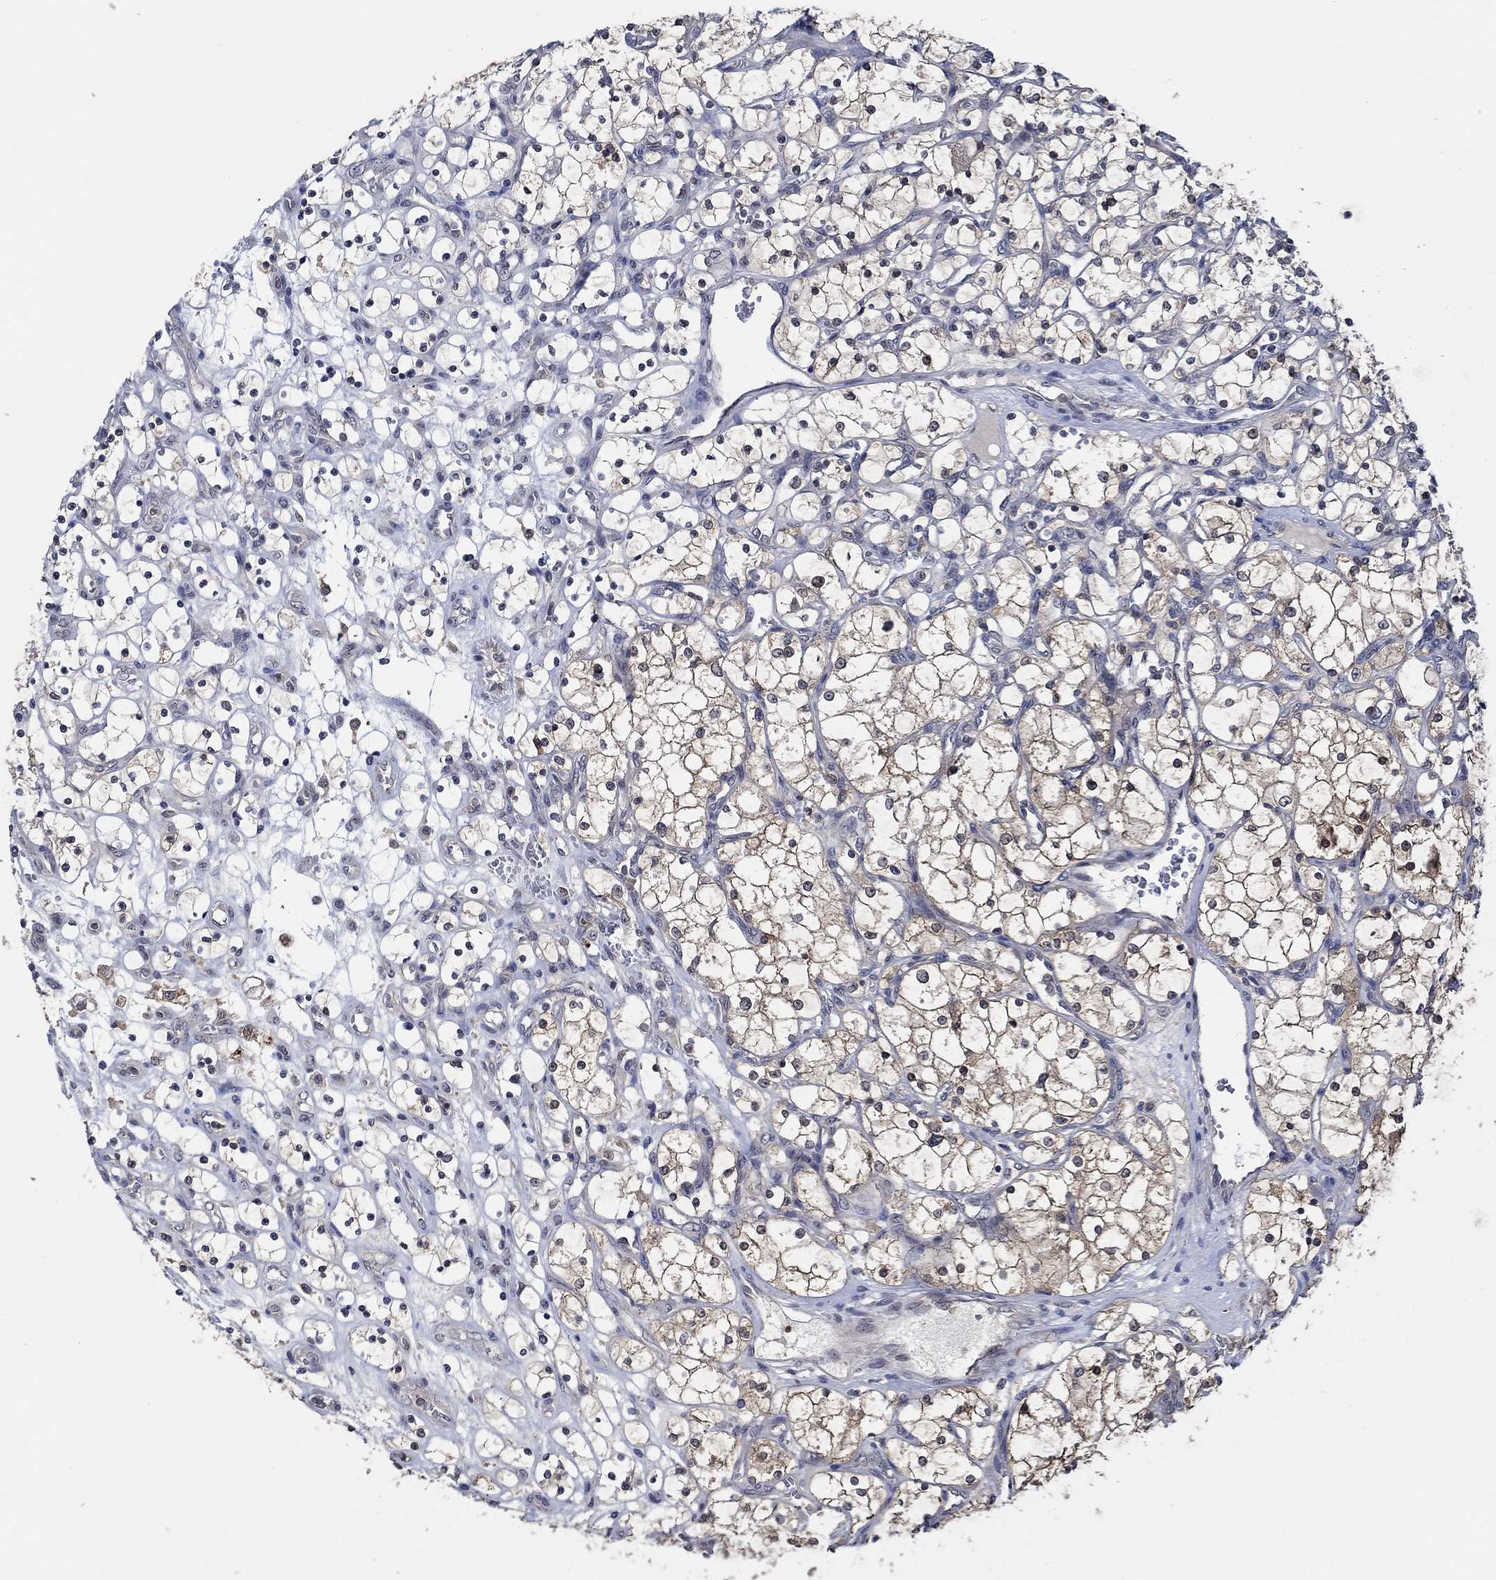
{"staining": {"intensity": "moderate", "quantity": "<25%", "location": "cytoplasmic/membranous"}, "tissue": "renal cancer", "cell_type": "Tumor cells", "image_type": "cancer", "snomed": [{"axis": "morphology", "description": "Adenocarcinoma, NOS"}, {"axis": "topography", "description": "Kidney"}], "caption": "DAB immunohistochemical staining of renal cancer demonstrates moderate cytoplasmic/membranous protein expression in about <25% of tumor cells.", "gene": "DACT1", "patient": {"sex": "female", "age": 69}}